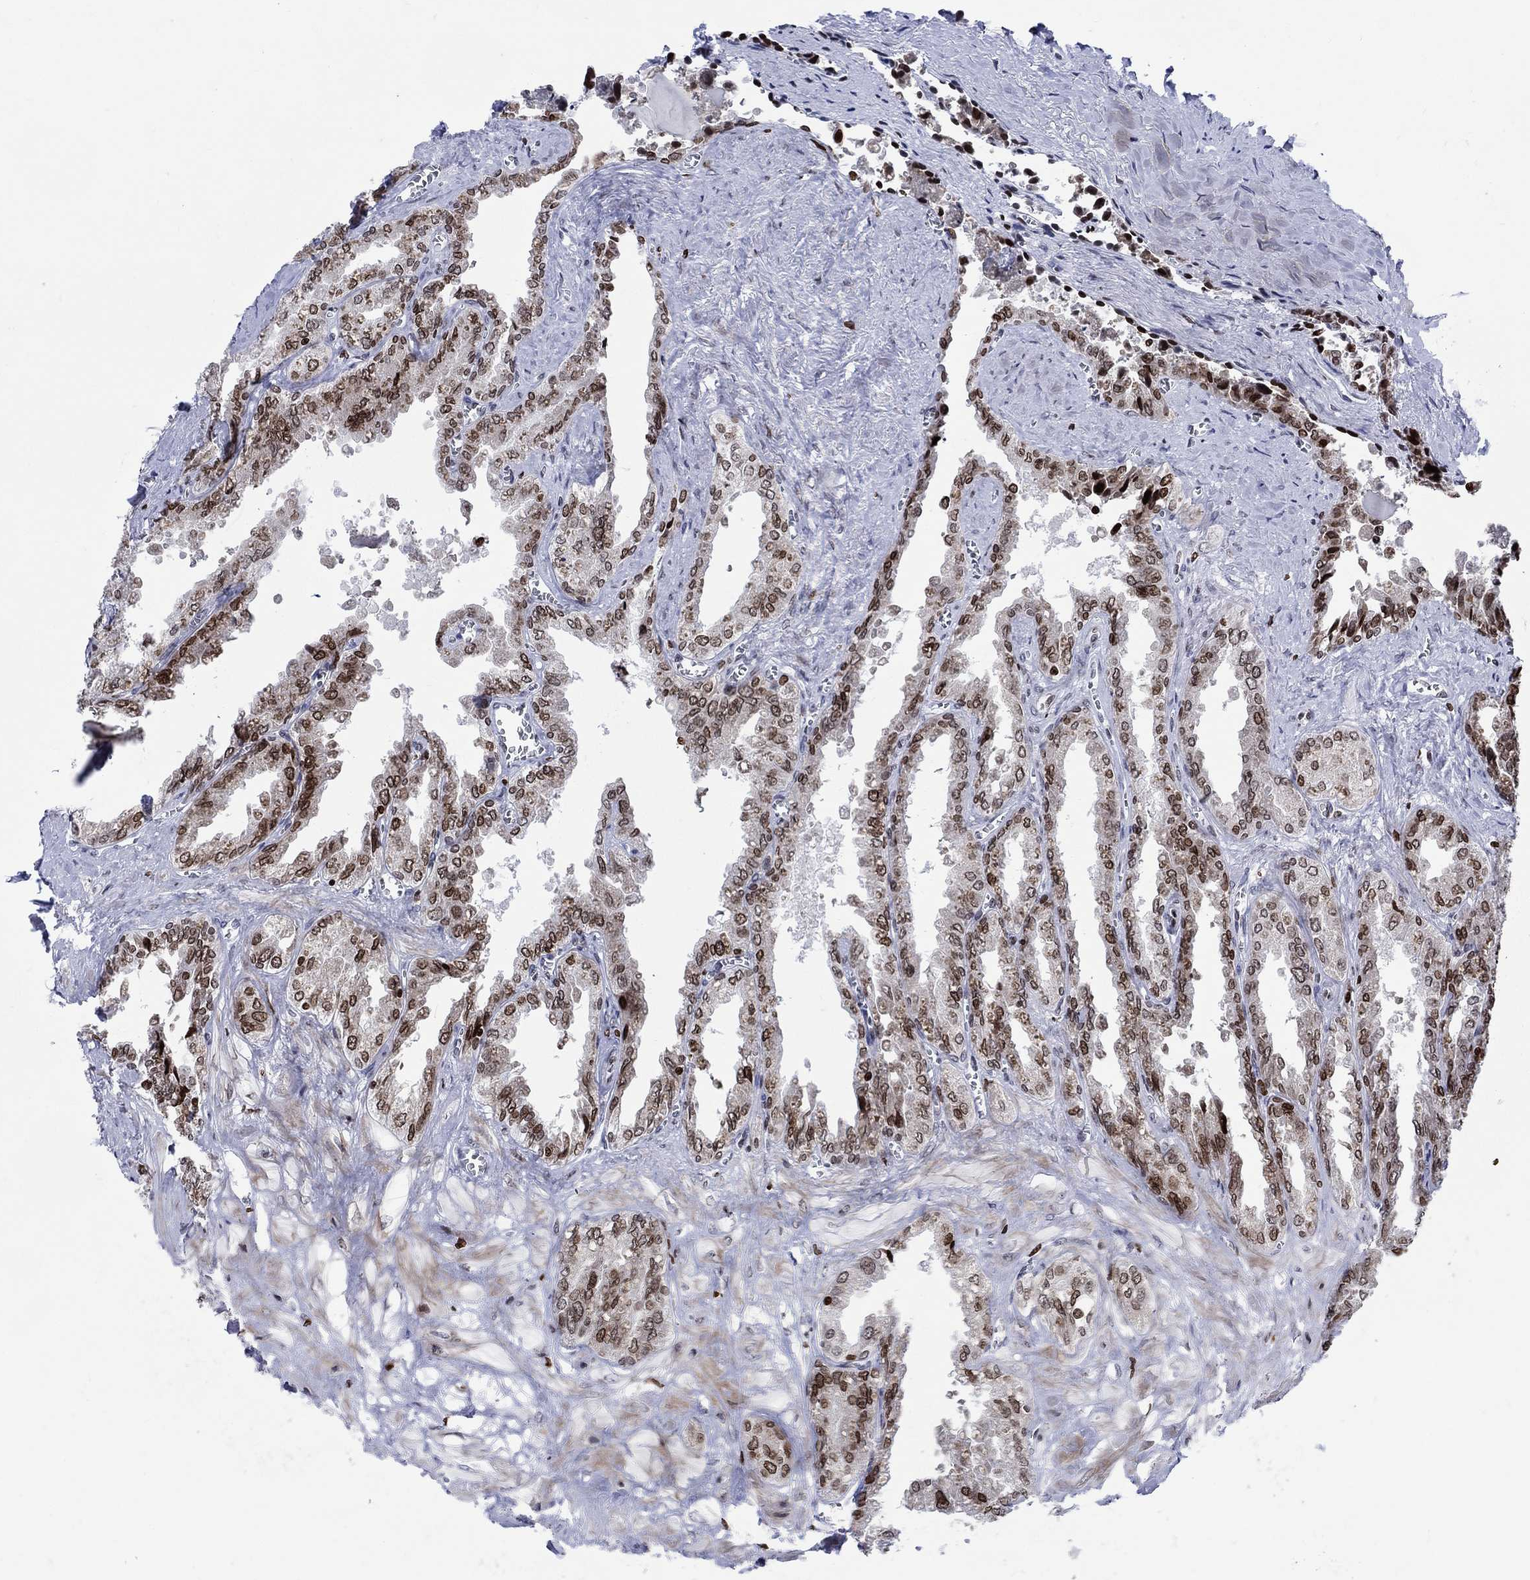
{"staining": {"intensity": "strong", "quantity": ">75%", "location": "nuclear"}, "tissue": "seminal vesicle", "cell_type": "Glandular cells", "image_type": "normal", "snomed": [{"axis": "morphology", "description": "Normal tissue, NOS"}, {"axis": "topography", "description": "Seminal veicle"}], "caption": "The micrograph displays immunohistochemical staining of benign seminal vesicle. There is strong nuclear expression is appreciated in about >75% of glandular cells.", "gene": "HMGA1", "patient": {"sex": "male", "age": 67}}